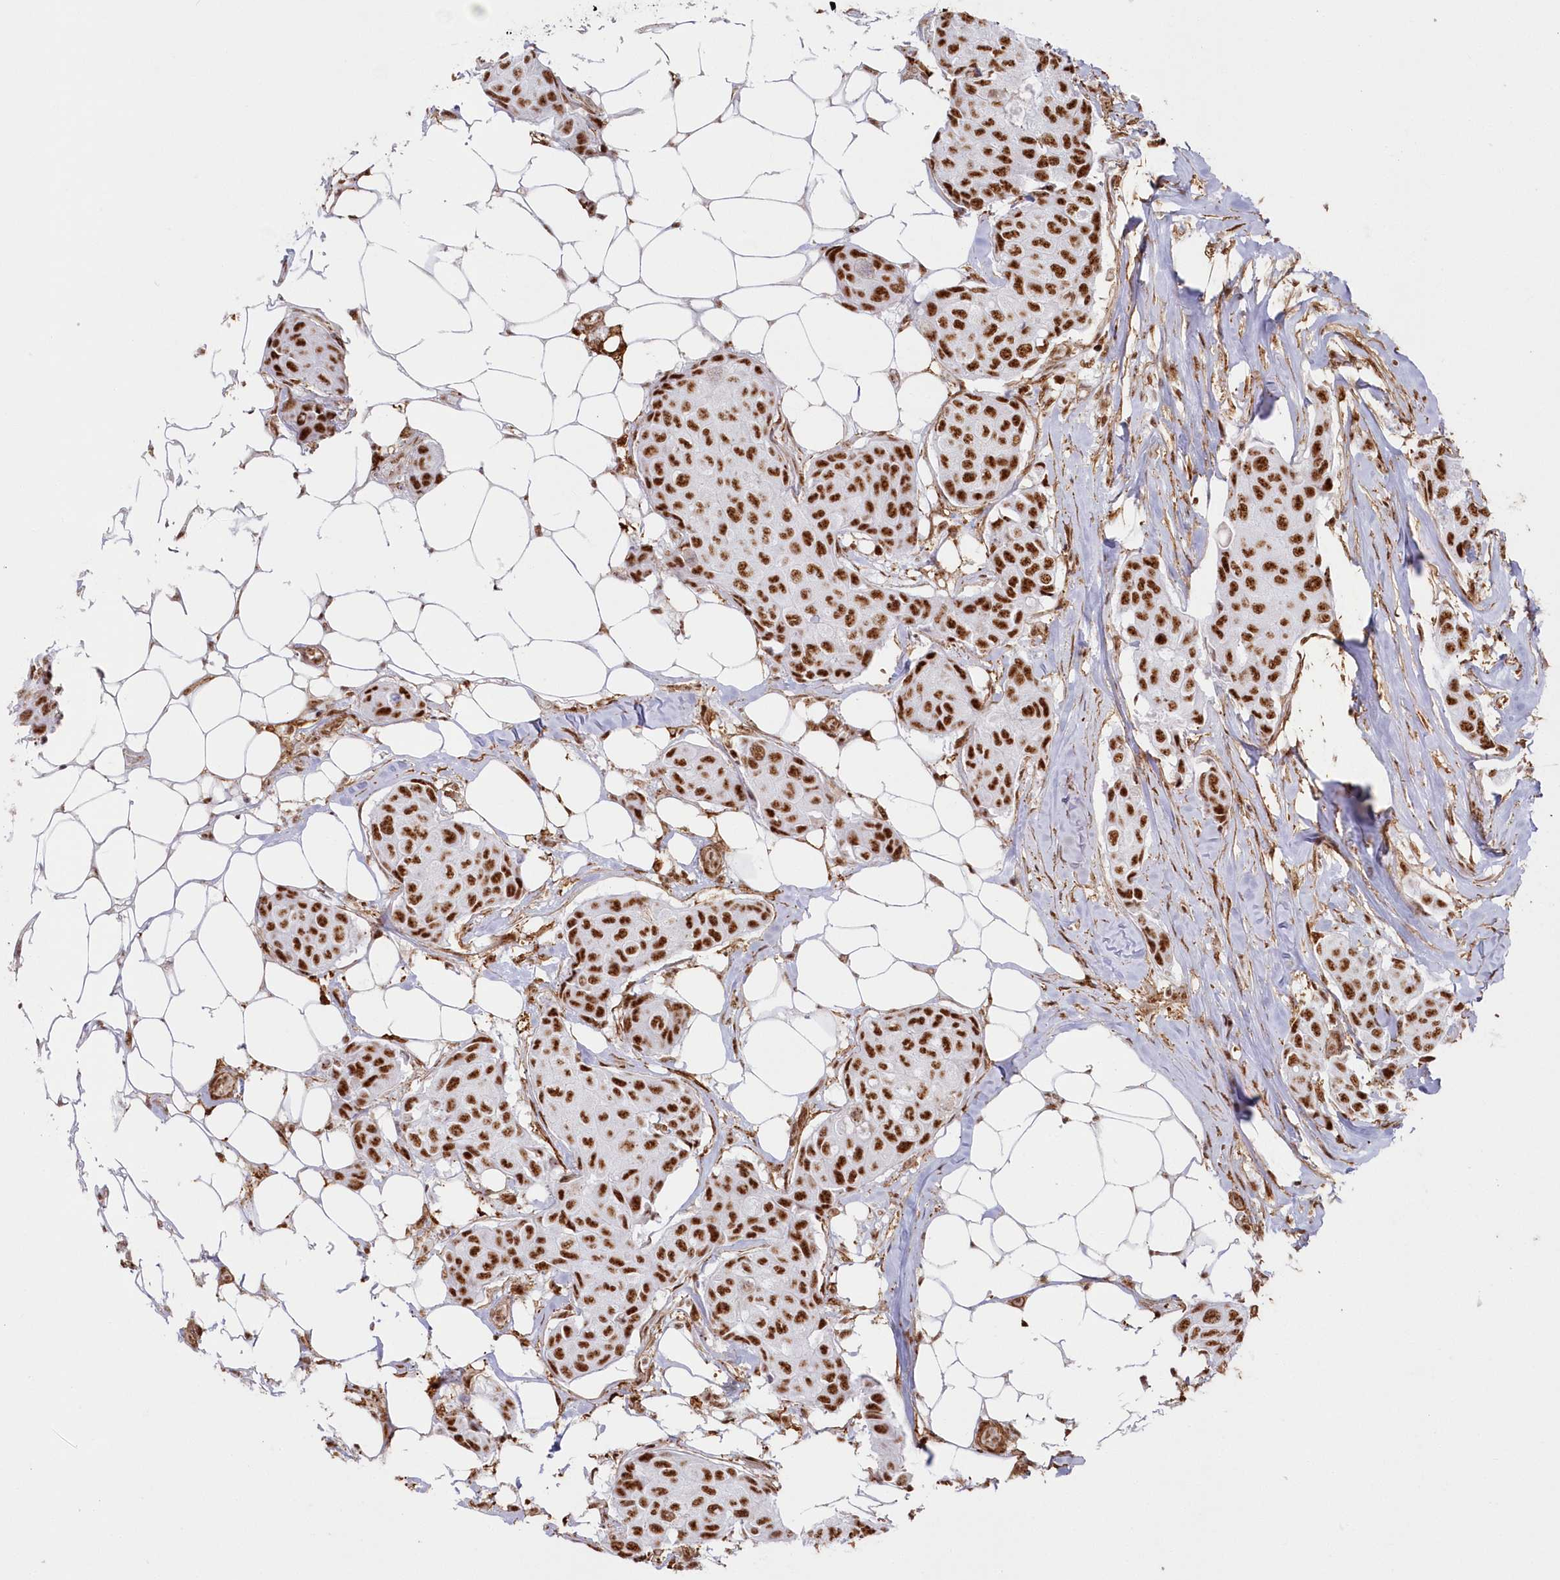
{"staining": {"intensity": "strong", "quantity": ">75%", "location": "nuclear"}, "tissue": "breast cancer", "cell_type": "Tumor cells", "image_type": "cancer", "snomed": [{"axis": "morphology", "description": "Duct carcinoma"}, {"axis": "topography", "description": "Breast"}], "caption": "Tumor cells show high levels of strong nuclear staining in about >75% of cells in human breast cancer. Using DAB (3,3'-diaminobenzidine) (brown) and hematoxylin (blue) stains, captured at high magnification using brightfield microscopy.", "gene": "DDX46", "patient": {"sex": "female", "age": 80}}